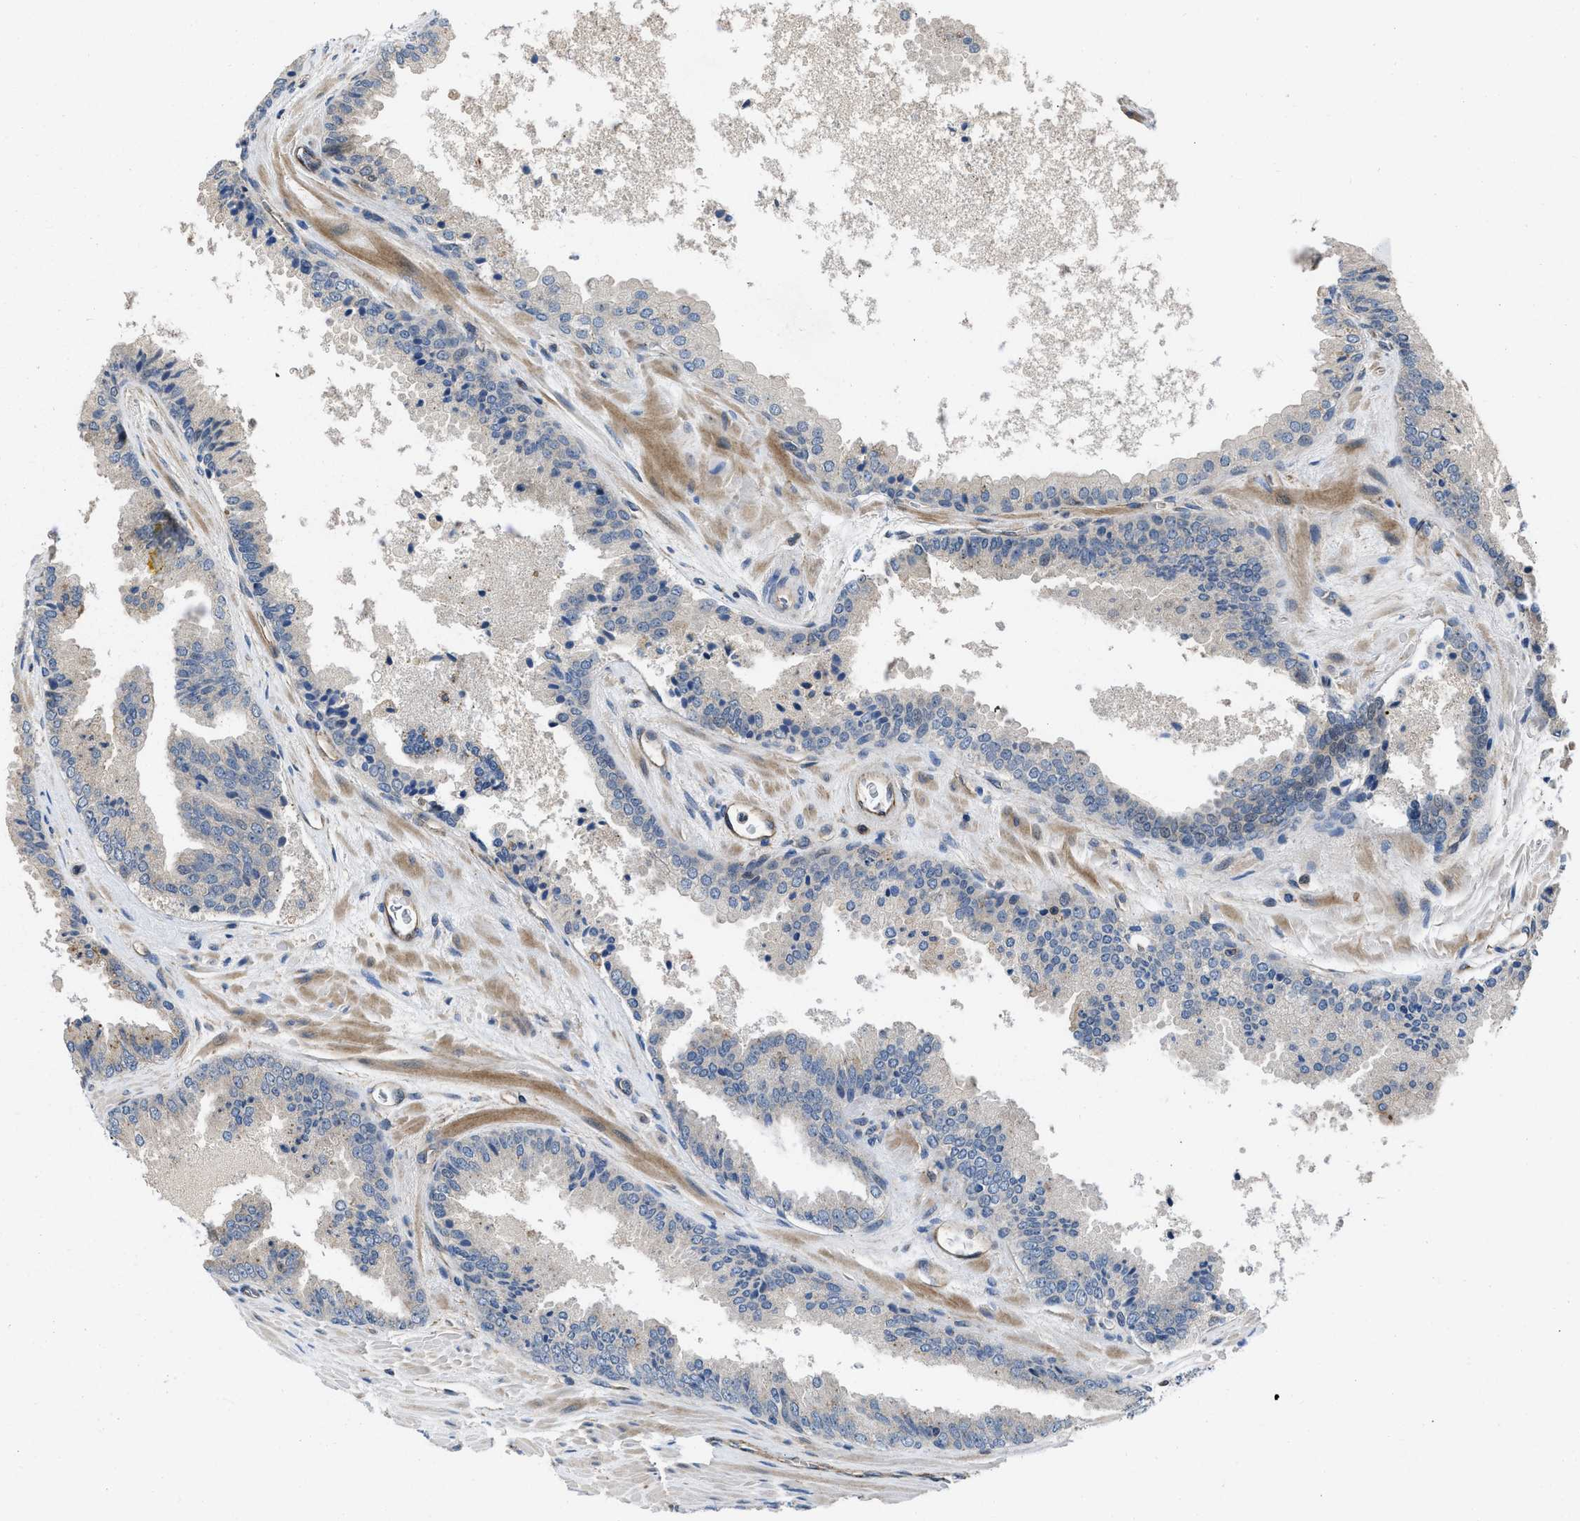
{"staining": {"intensity": "negative", "quantity": "none", "location": "none"}, "tissue": "prostate cancer", "cell_type": "Tumor cells", "image_type": "cancer", "snomed": [{"axis": "morphology", "description": "Adenocarcinoma, High grade"}, {"axis": "topography", "description": "Prostate"}], "caption": "There is no significant positivity in tumor cells of high-grade adenocarcinoma (prostate).", "gene": "GPATCH2L", "patient": {"sex": "male", "age": 65}}